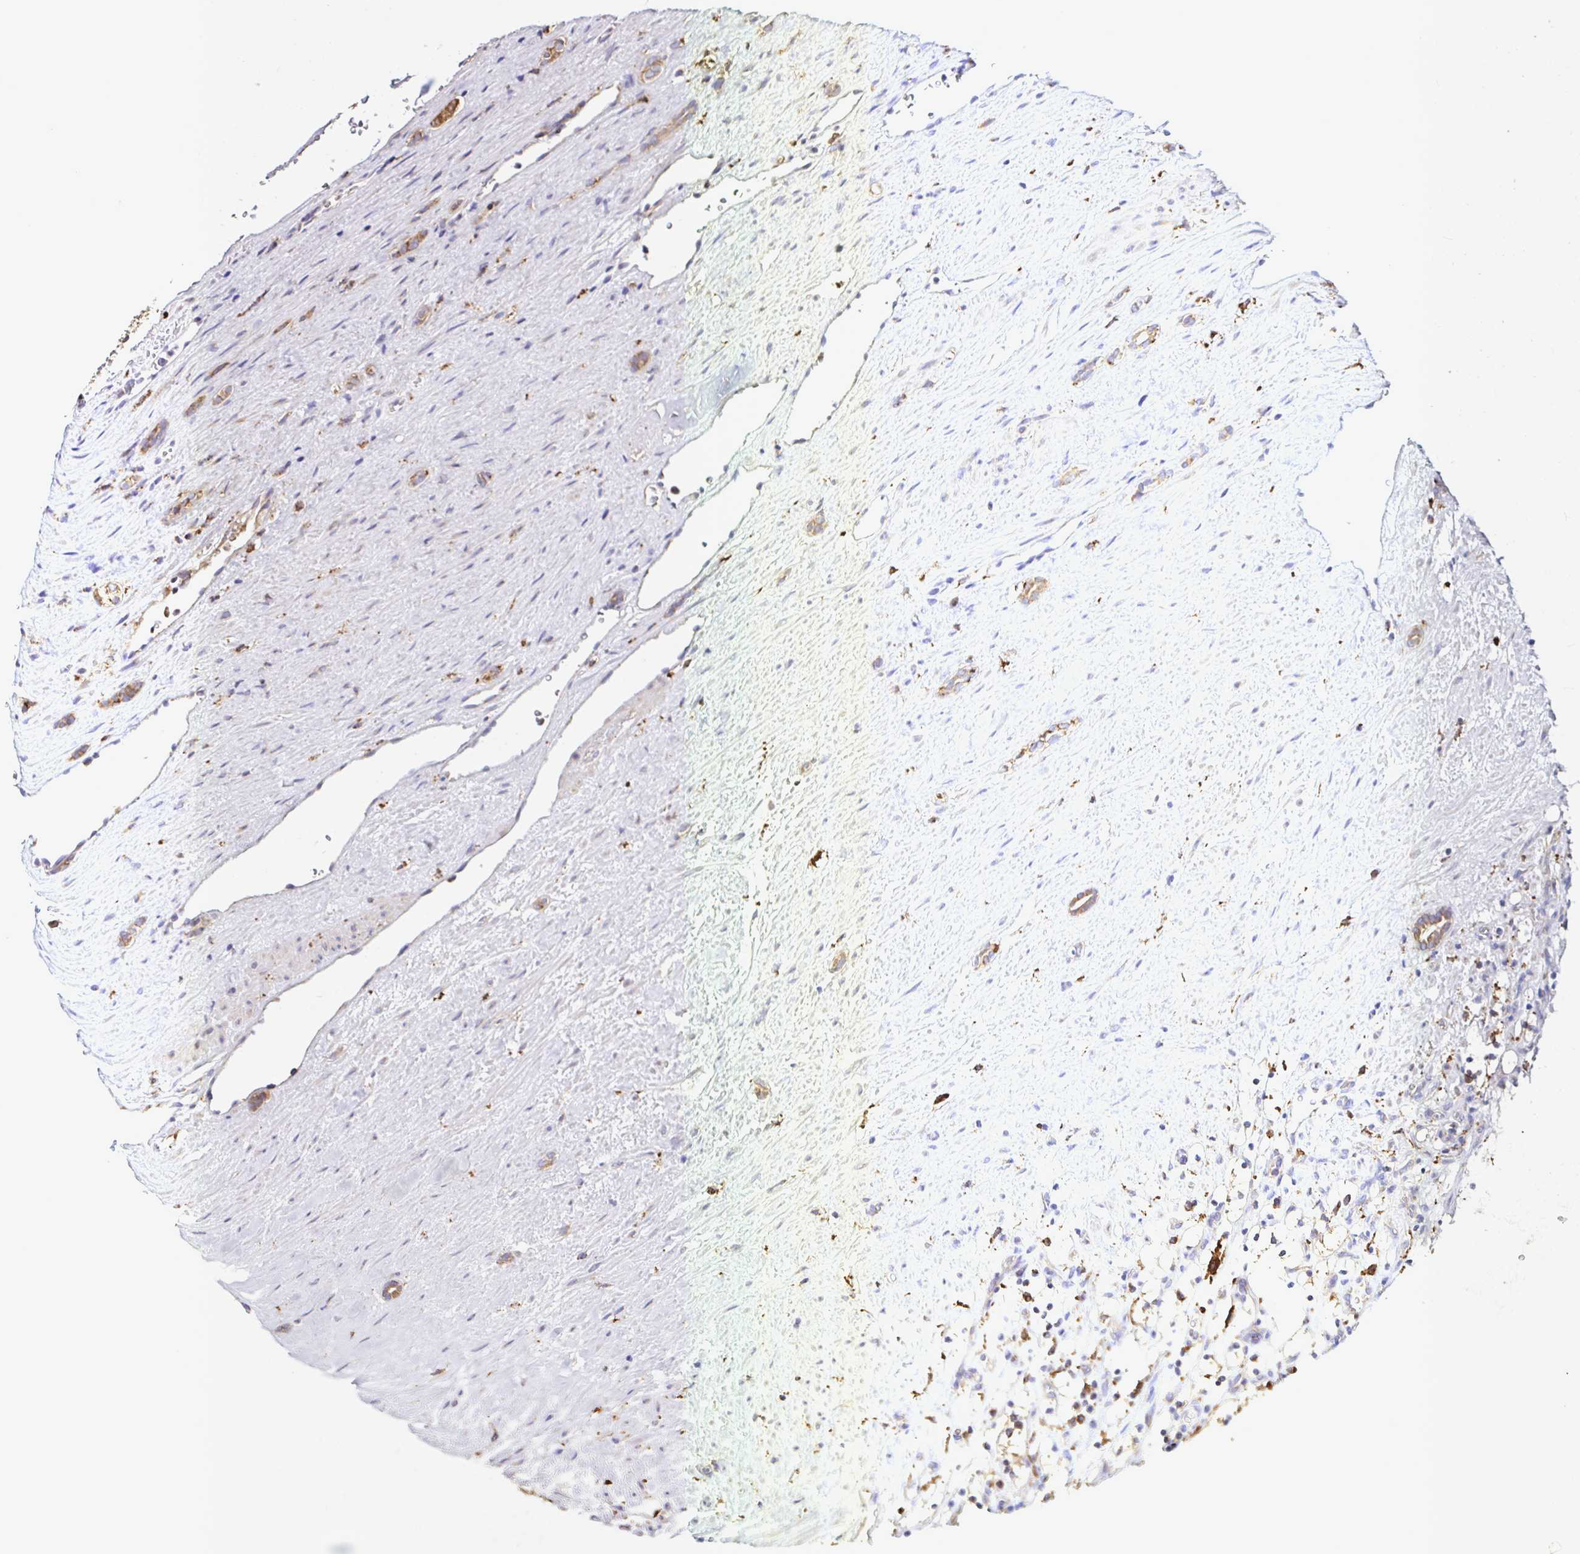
{"staining": {"intensity": "moderate", "quantity": "25%-75%", "location": "cytoplasmic/membranous"}, "tissue": "renal cancer", "cell_type": "Tumor cells", "image_type": "cancer", "snomed": [{"axis": "morphology", "description": "Adenocarcinoma, NOS"}, {"axis": "topography", "description": "Kidney"}], "caption": "Renal adenocarcinoma stained with IHC displays moderate cytoplasmic/membranous staining in approximately 25%-75% of tumor cells.", "gene": "MSR1", "patient": {"sex": "female", "age": 69}}